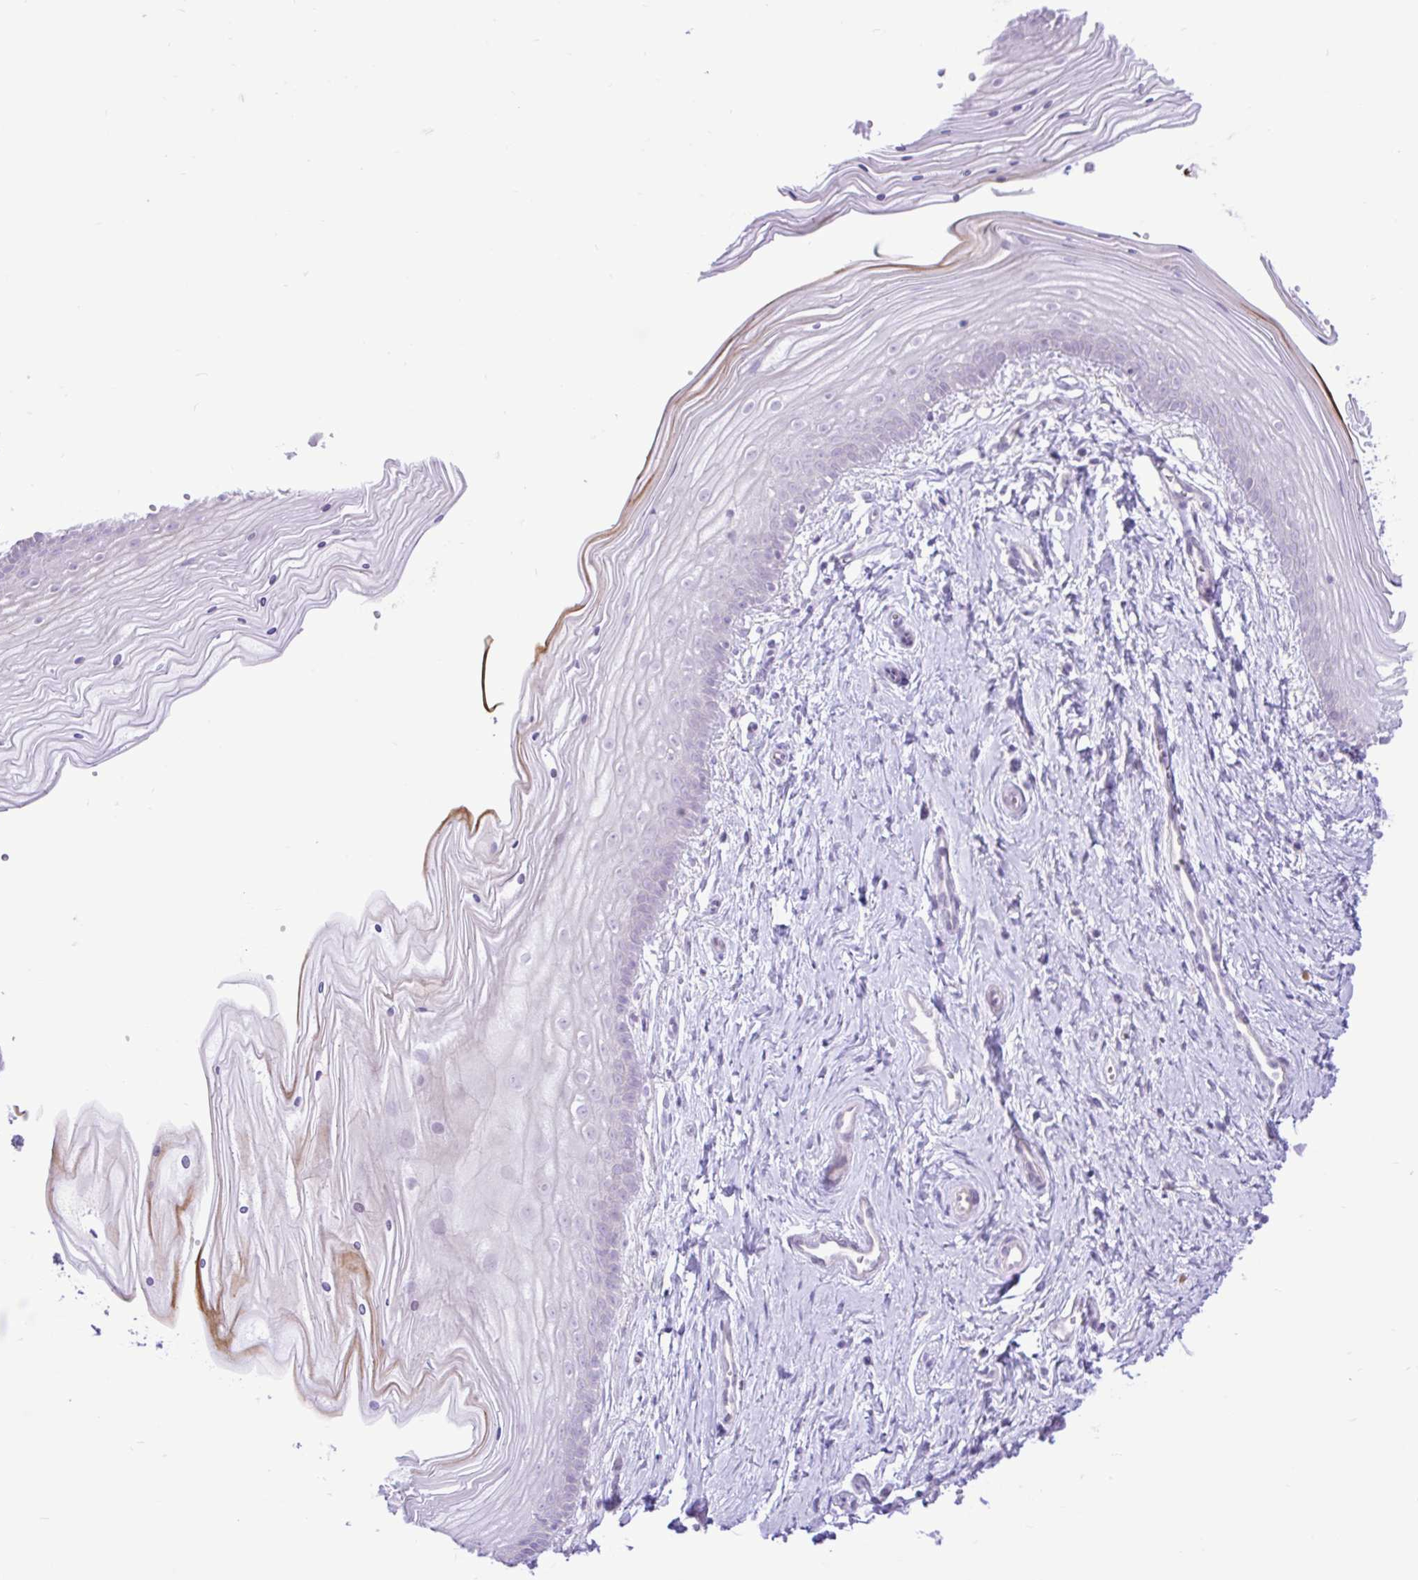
{"staining": {"intensity": "negative", "quantity": "none", "location": "none"}, "tissue": "vagina", "cell_type": "Squamous epithelial cells", "image_type": "normal", "snomed": [{"axis": "morphology", "description": "Normal tissue, NOS"}, {"axis": "topography", "description": "Vagina"}], "caption": "Immunohistochemistry (IHC) histopathology image of unremarkable vagina stained for a protein (brown), which demonstrates no positivity in squamous epithelial cells. (Brightfield microscopy of DAB (3,3'-diaminobenzidine) immunohistochemistry at high magnification).", "gene": "ZNF101", "patient": {"sex": "female", "age": 38}}